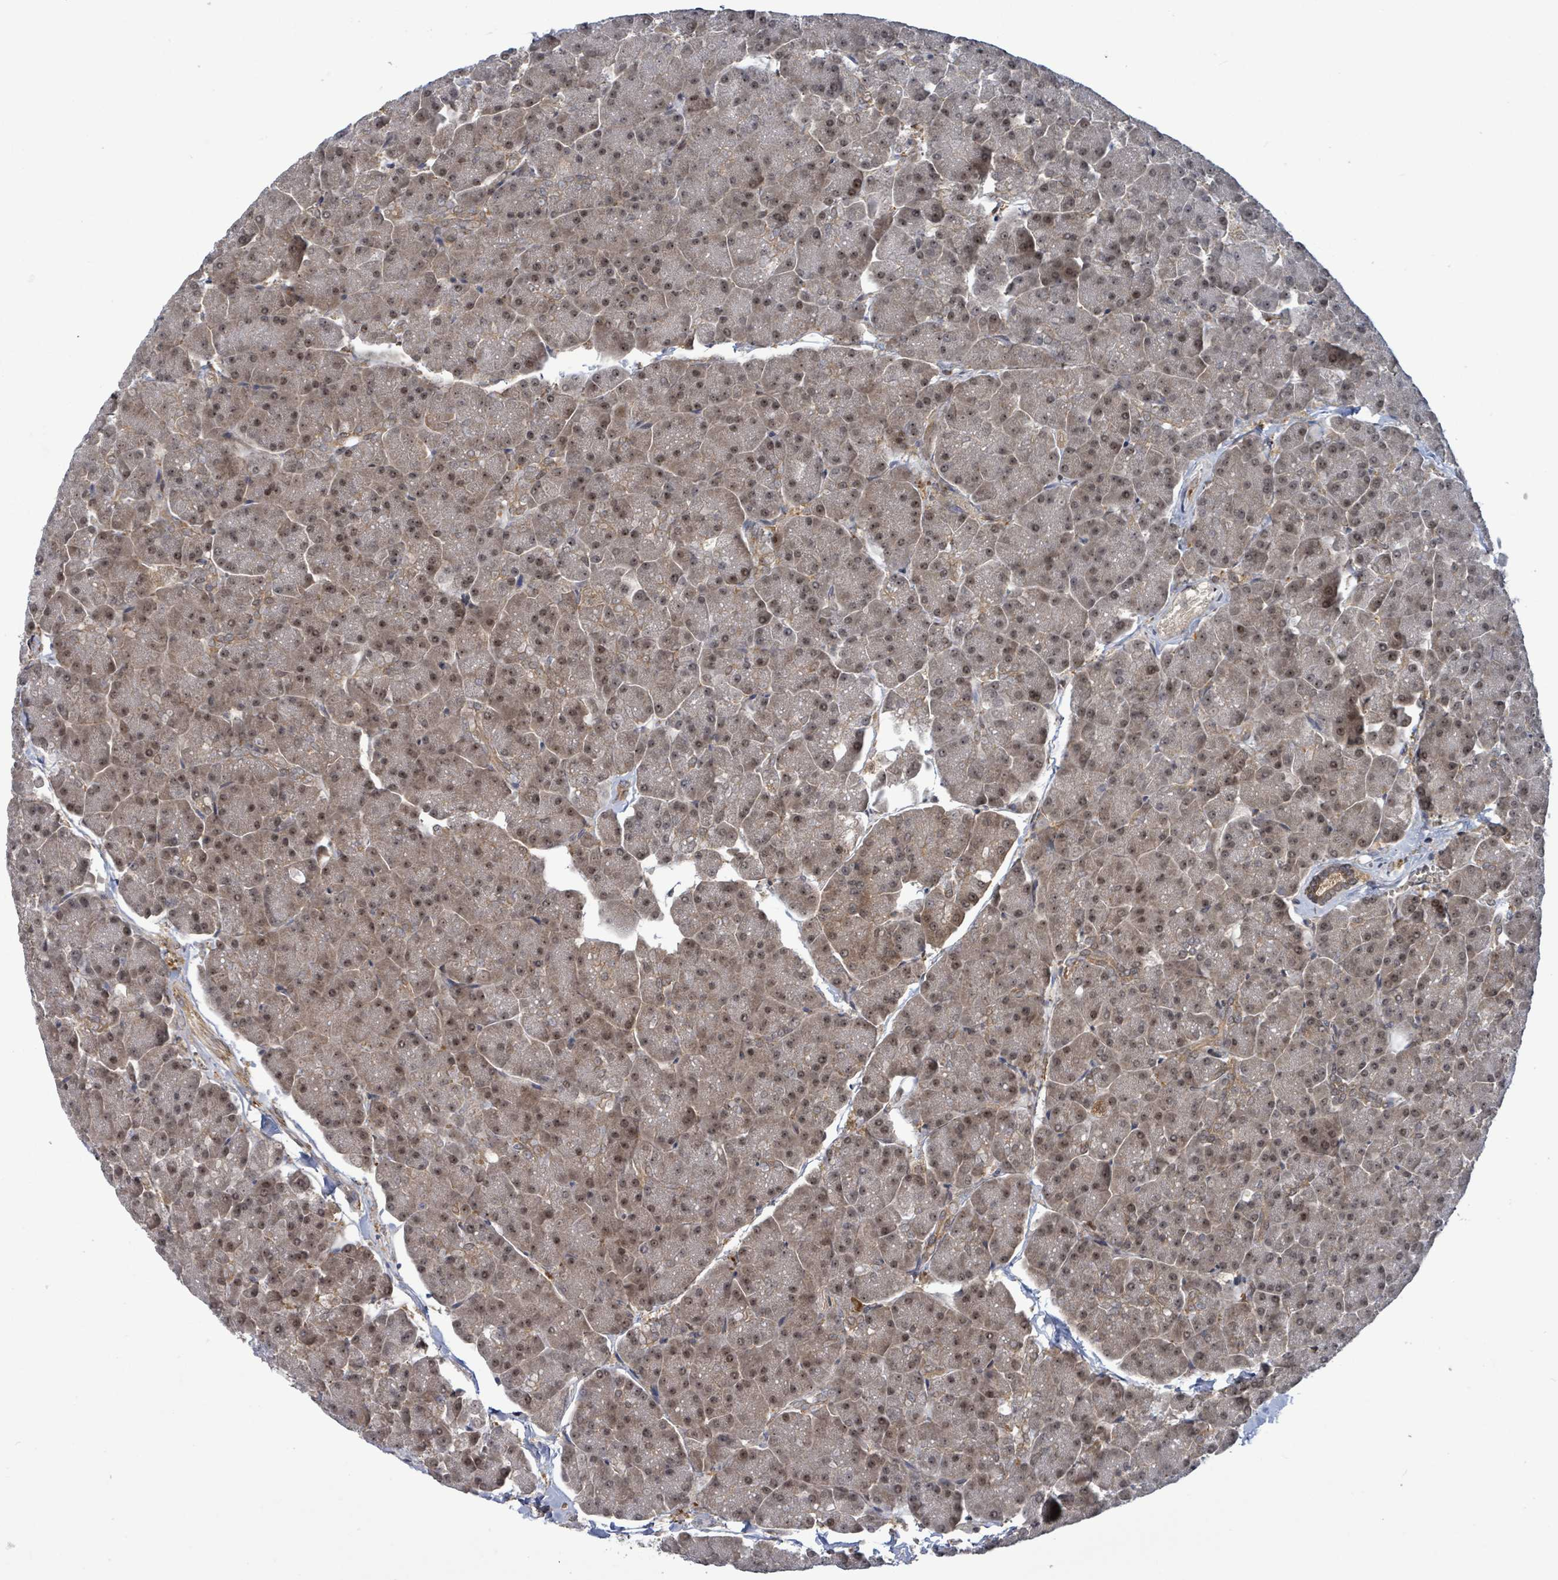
{"staining": {"intensity": "moderate", "quantity": ">75%", "location": "cytoplasmic/membranous,nuclear"}, "tissue": "pancreas", "cell_type": "Exocrine glandular cells", "image_type": "normal", "snomed": [{"axis": "morphology", "description": "Normal tissue, NOS"}, {"axis": "topography", "description": "Pancreas"}, {"axis": "topography", "description": "Peripheral nerve tissue"}], "caption": "A medium amount of moderate cytoplasmic/membranous,nuclear positivity is seen in approximately >75% of exocrine glandular cells in unremarkable pancreas. The protein is stained brown, and the nuclei are stained in blue (DAB (3,3'-diaminobenzidine) IHC with brightfield microscopy, high magnification).", "gene": "FBXO6", "patient": {"sex": "male", "age": 54}}